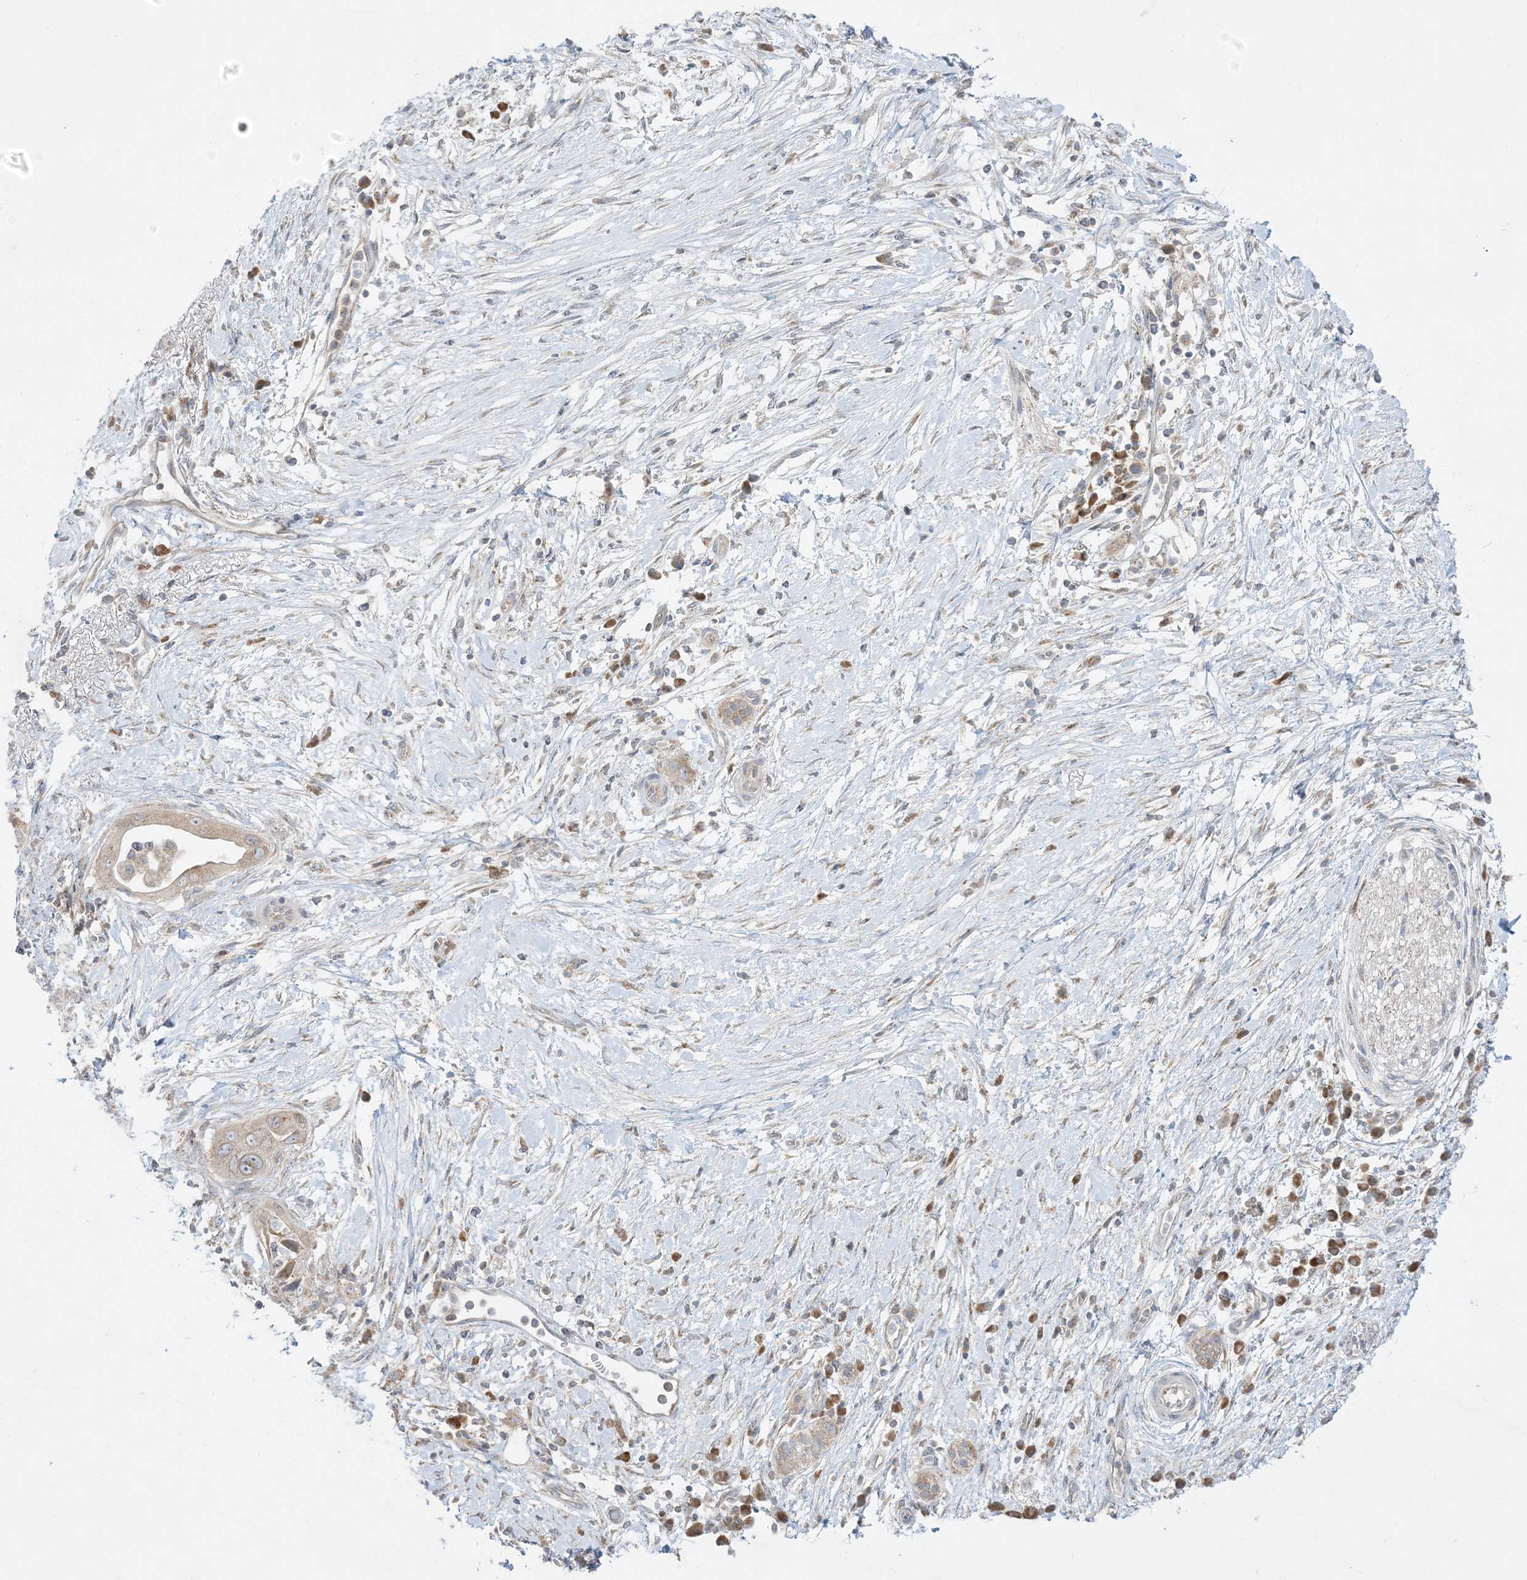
{"staining": {"intensity": "moderate", "quantity": ">75%", "location": "cytoplasmic/membranous"}, "tissue": "pancreatic cancer", "cell_type": "Tumor cells", "image_type": "cancer", "snomed": [{"axis": "morphology", "description": "Adenocarcinoma, NOS"}, {"axis": "topography", "description": "Pancreas"}], "caption": "Brown immunohistochemical staining in human pancreatic cancer (adenocarcinoma) exhibits moderate cytoplasmic/membranous staining in approximately >75% of tumor cells.", "gene": "RPP40", "patient": {"sex": "male", "age": 68}}